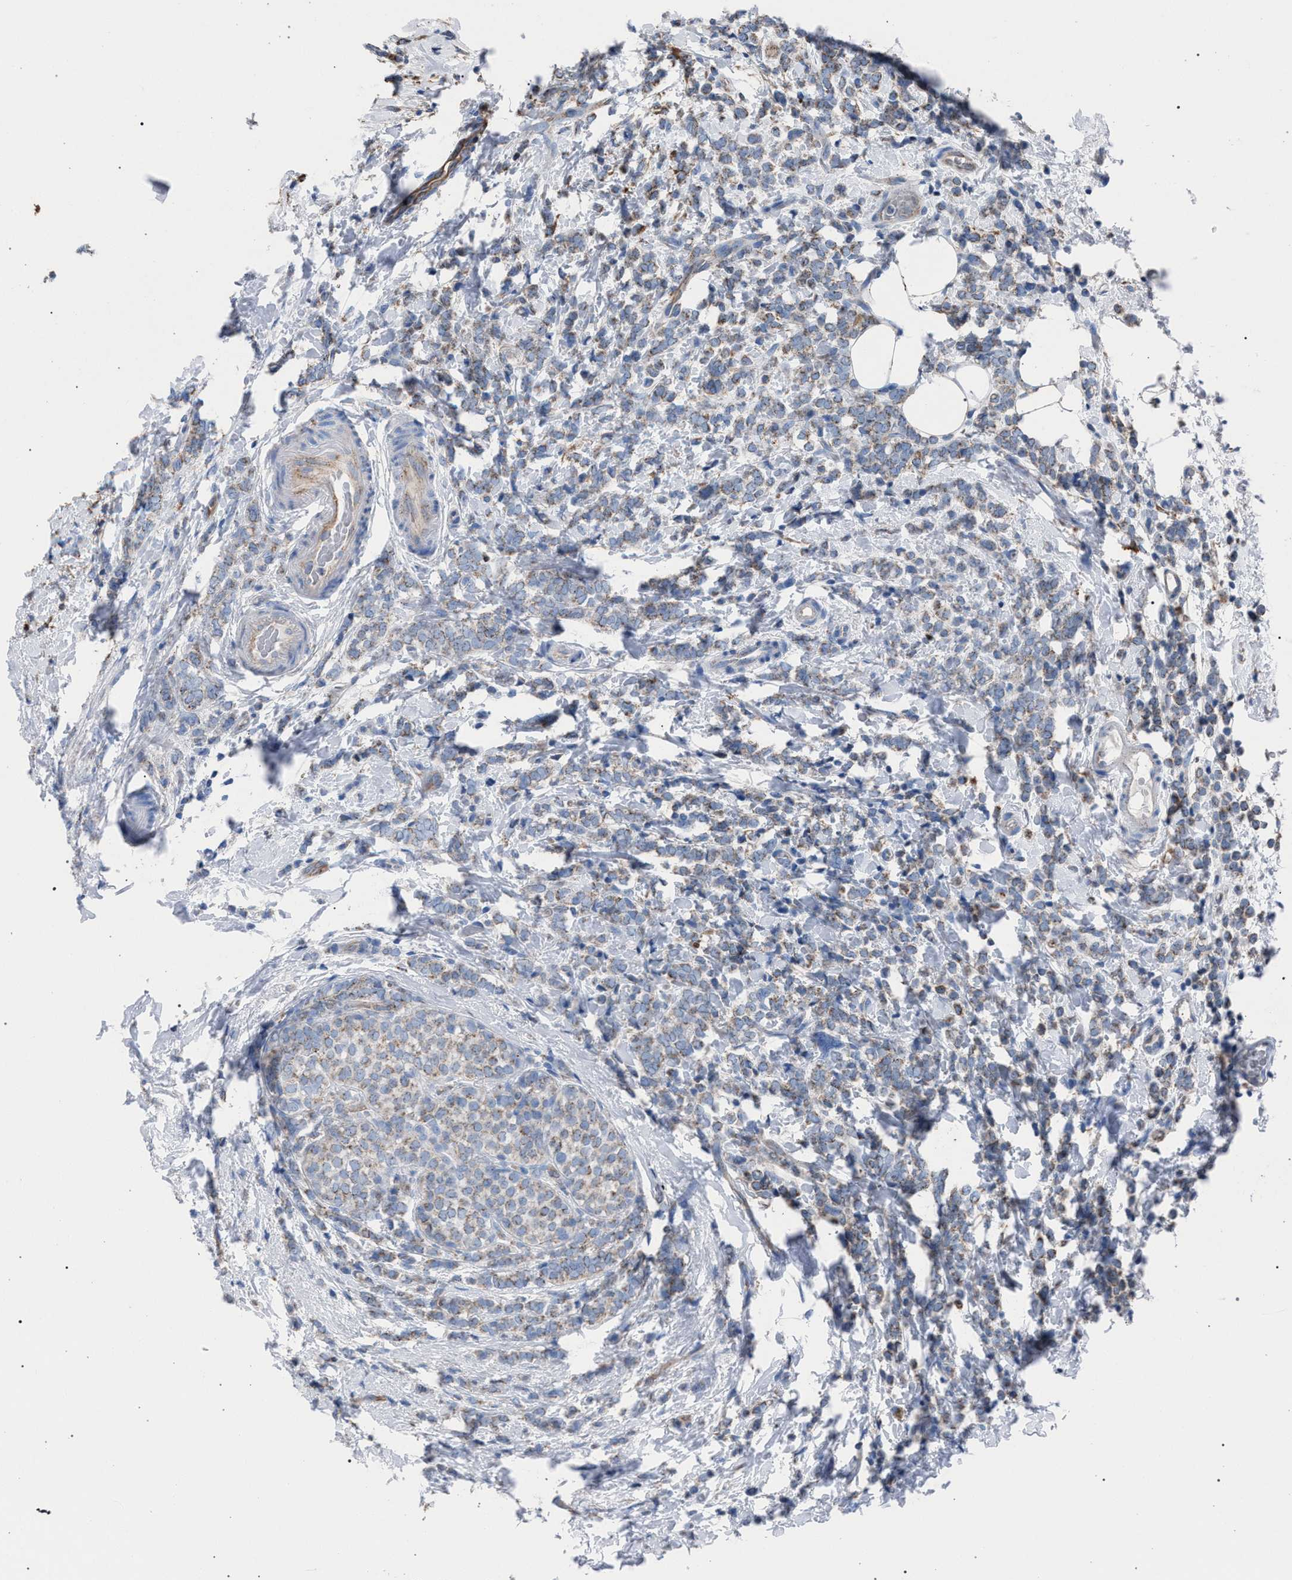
{"staining": {"intensity": "weak", "quantity": "25%-75%", "location": "cytoplasmic/membranous"}, "tissue": "breast cancer", "cell_type": "Tumor cells", "image_type": "cancer", "snomed": [{"axis": "morphology", "description": "Lobular carcinoma"}, {"axis": "topography", "description": "Breast"}], "caption": "The image reveals a brown stain indicating the presence of a protein in the cytoplasmic/membranous of tumor cells in breast cancer (lobular carcinoma). (Brightfield microscopy of DAB IHC at high magnification).", "gene": "HSD17B4", "patient": {"sex": "female", "age": 50}}